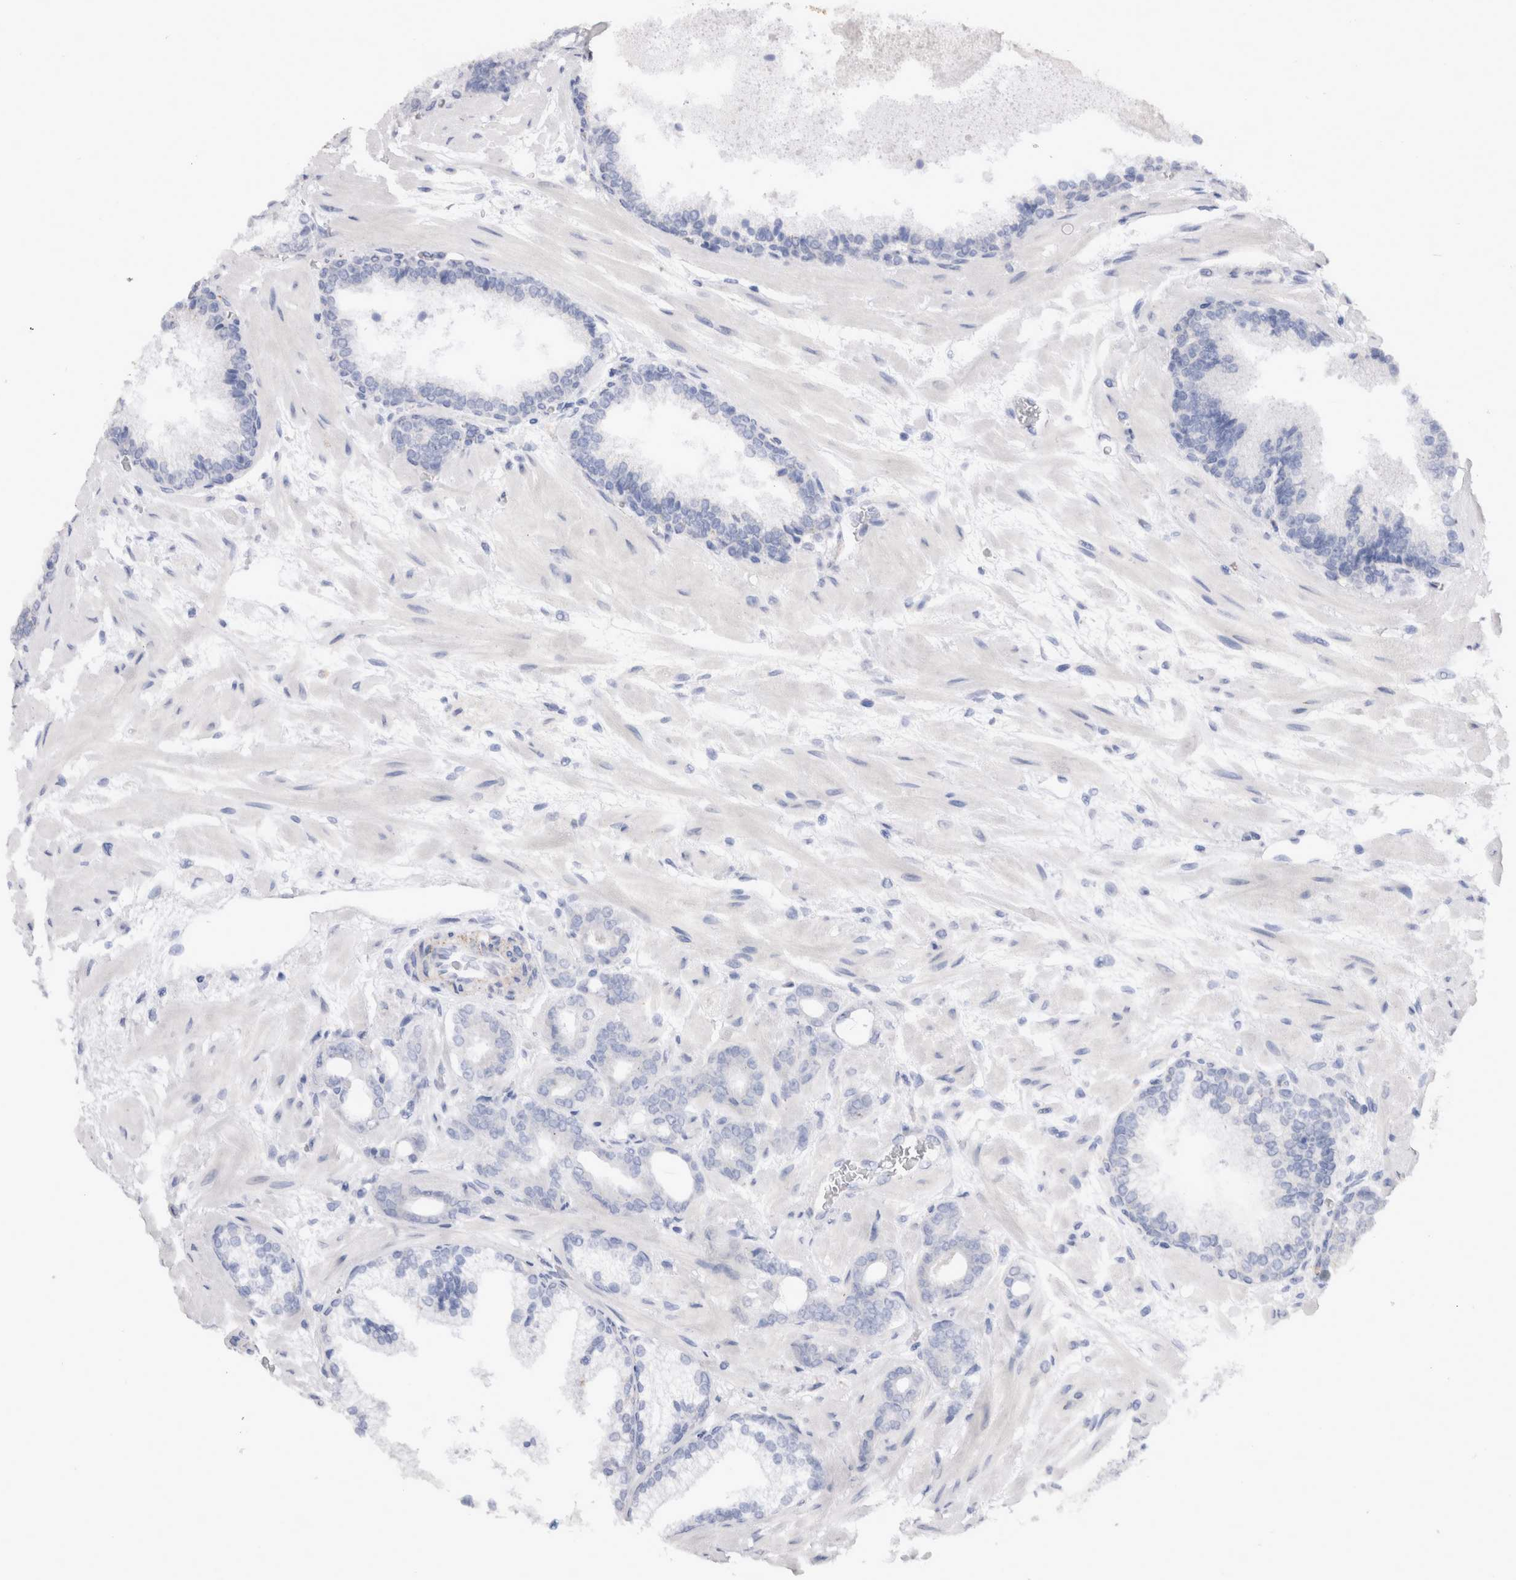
{"staining": {"intensity": "negative", "quantity": "none", "location": "none"}, "tissue": "prostate cancer", "cell_type": "Tumor cells", "image_type": "cancer", "snomed": [{"axis": "morphology", "description": "Adenocarcinoma, Low grade"}, {"axis": "topography", "description": "Prostate"}], "caption": "A photomicrograph of prostate cancer stained for a protein demonstrates no brown staining in tumor cells.", "gene": "CDH6", "patient": {"sex": "male", "age": 63}}